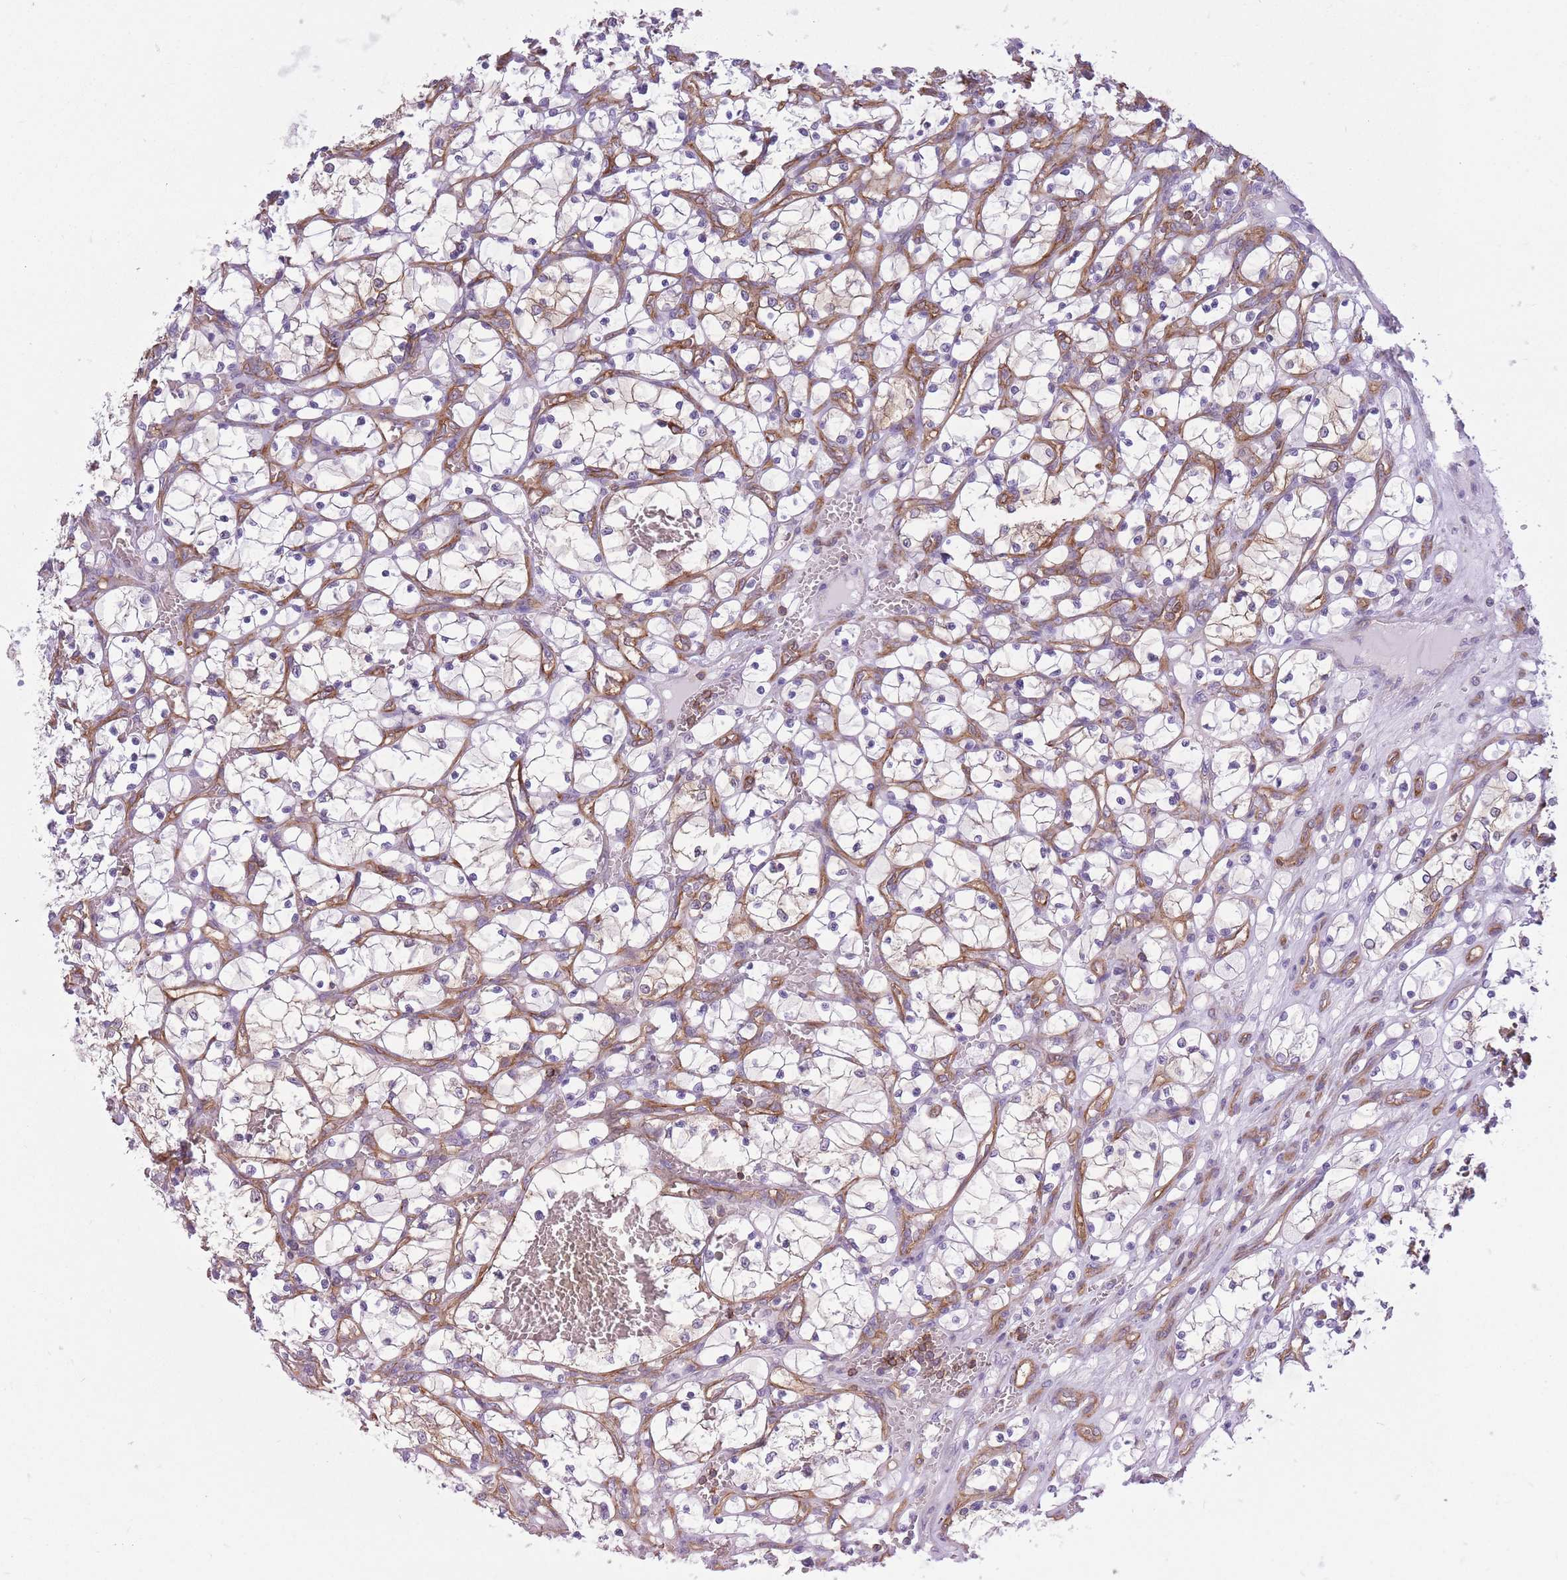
{"staining": {"intensity": "weak", "quantity": "<25%", "location": "cytoplasmic/membranous"}, "tissue": "renal cancer", "cell_type": "Tumor cells", "image_type": "cancer", "snomed": [{"axis": "morphology", "description": "Adenocarcinoma, NOS"}, {"axis": "topography", "description": "Kidney"}], "caption": "Micrograph shows no protein positivity in tumor cells of renal cancer (adenocarcinoma) tissue.", "gene": "ADD1", "patient": {"sex": "female", "age": 69}}